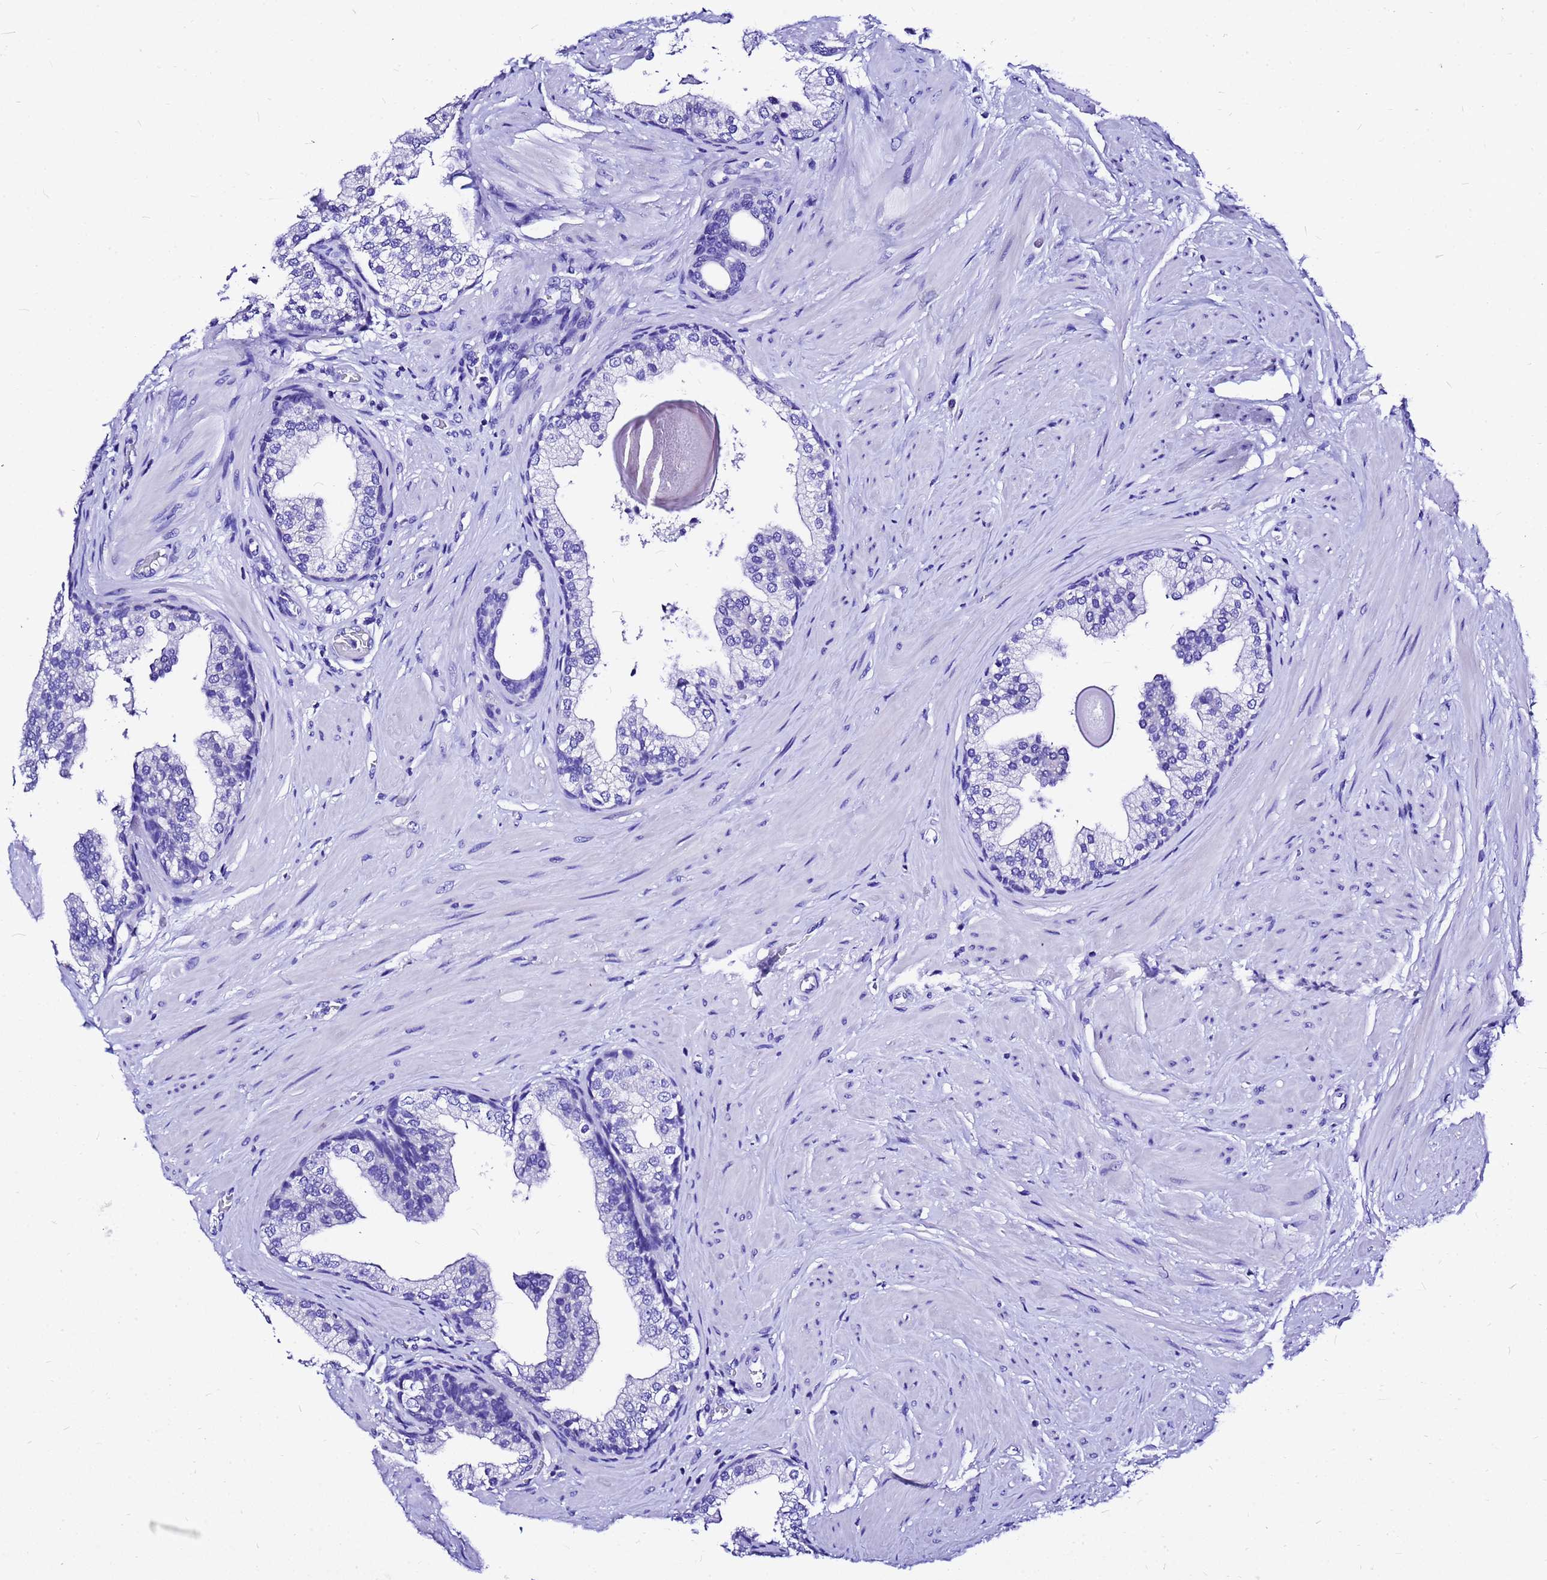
{"staining": {"intensity": "negative", "quantity": "none", "location": "none"}, "tissue": "prostate", "cell_type": "Glandular cells", "image_type": "normal", "snomed": [{"axis": "morphology", "description": "Normal tissue, NOS"}, {"axis": "topography", "description": "Prostate"}], "caption": "The photomicrograph demonstrates no significant positivity in glandular cells of prostate. (DAB (3,3'-diaminobenzidine) IHC visualized using brightfield microscopy, high magnification).", "gene": "HERC4", "patient": {"sex": "male", "age": 48}}